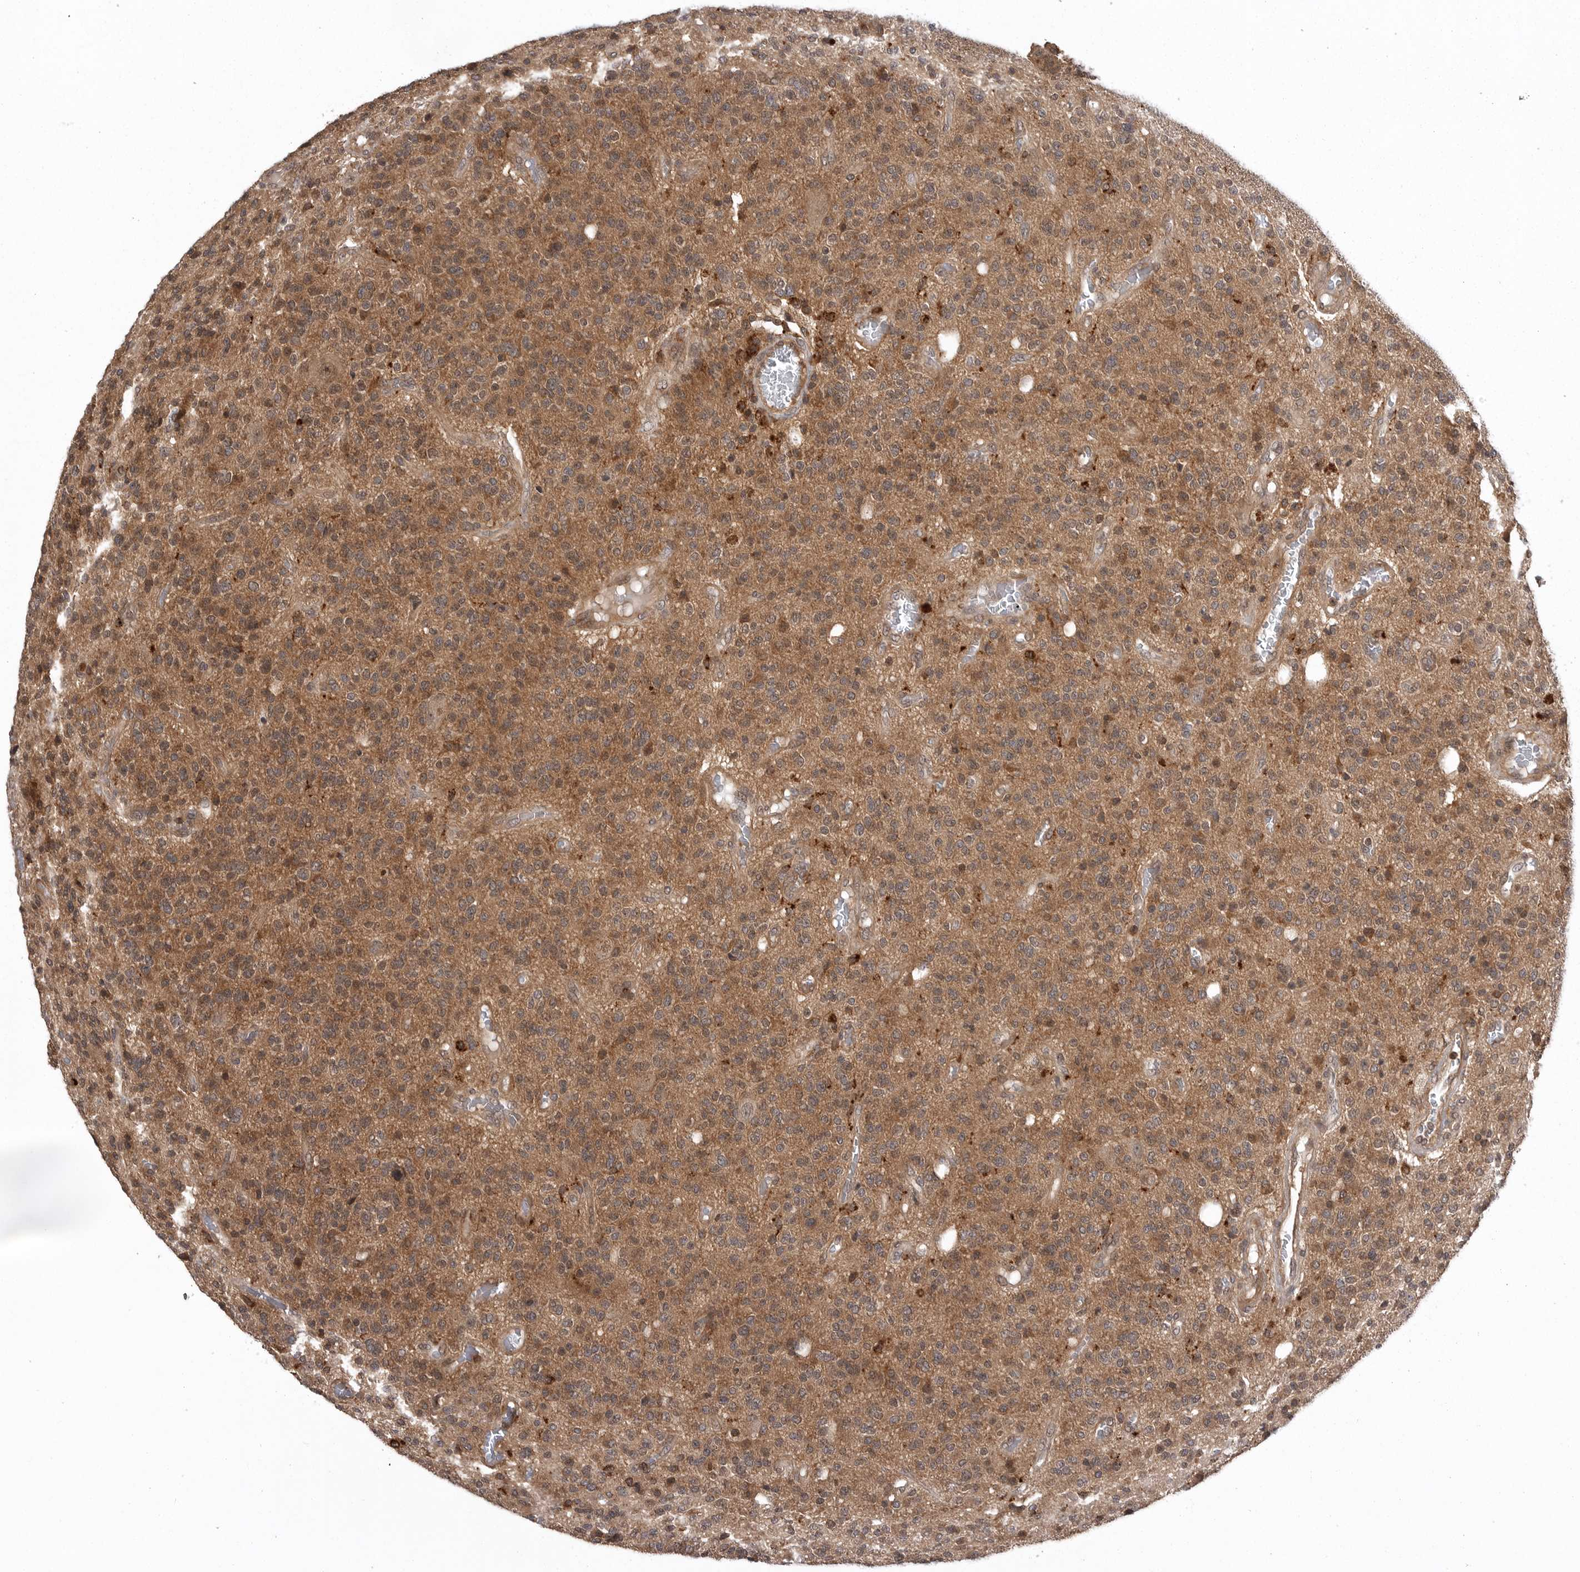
{"staining": {"intensity": "weak", "quantity": ">75%", "location": "cytoplasmic/membranous,nuclear"}, "tissue": "glioma", "cell_type": "Tumor cells", "image_type": "cancer", "snomed": [{"axis": "morphology", "description": "Glioma, malignant, High grade"}, {"axis": "topography", "description": "Brain"}], "caption": "Immunohistochemistry (IHC) of malignant glioma (high-grade) demonstrates low levels of weak cytoplasmic/membranous and nuclear staining in approximately >75% of tumor cells. Using DAB (brown) and hematoxylin (blue) stains, captured at high magnification using brightfield microscopy.", "gene": "AOAH", "patient": {"sex": "male", "age": 34}}